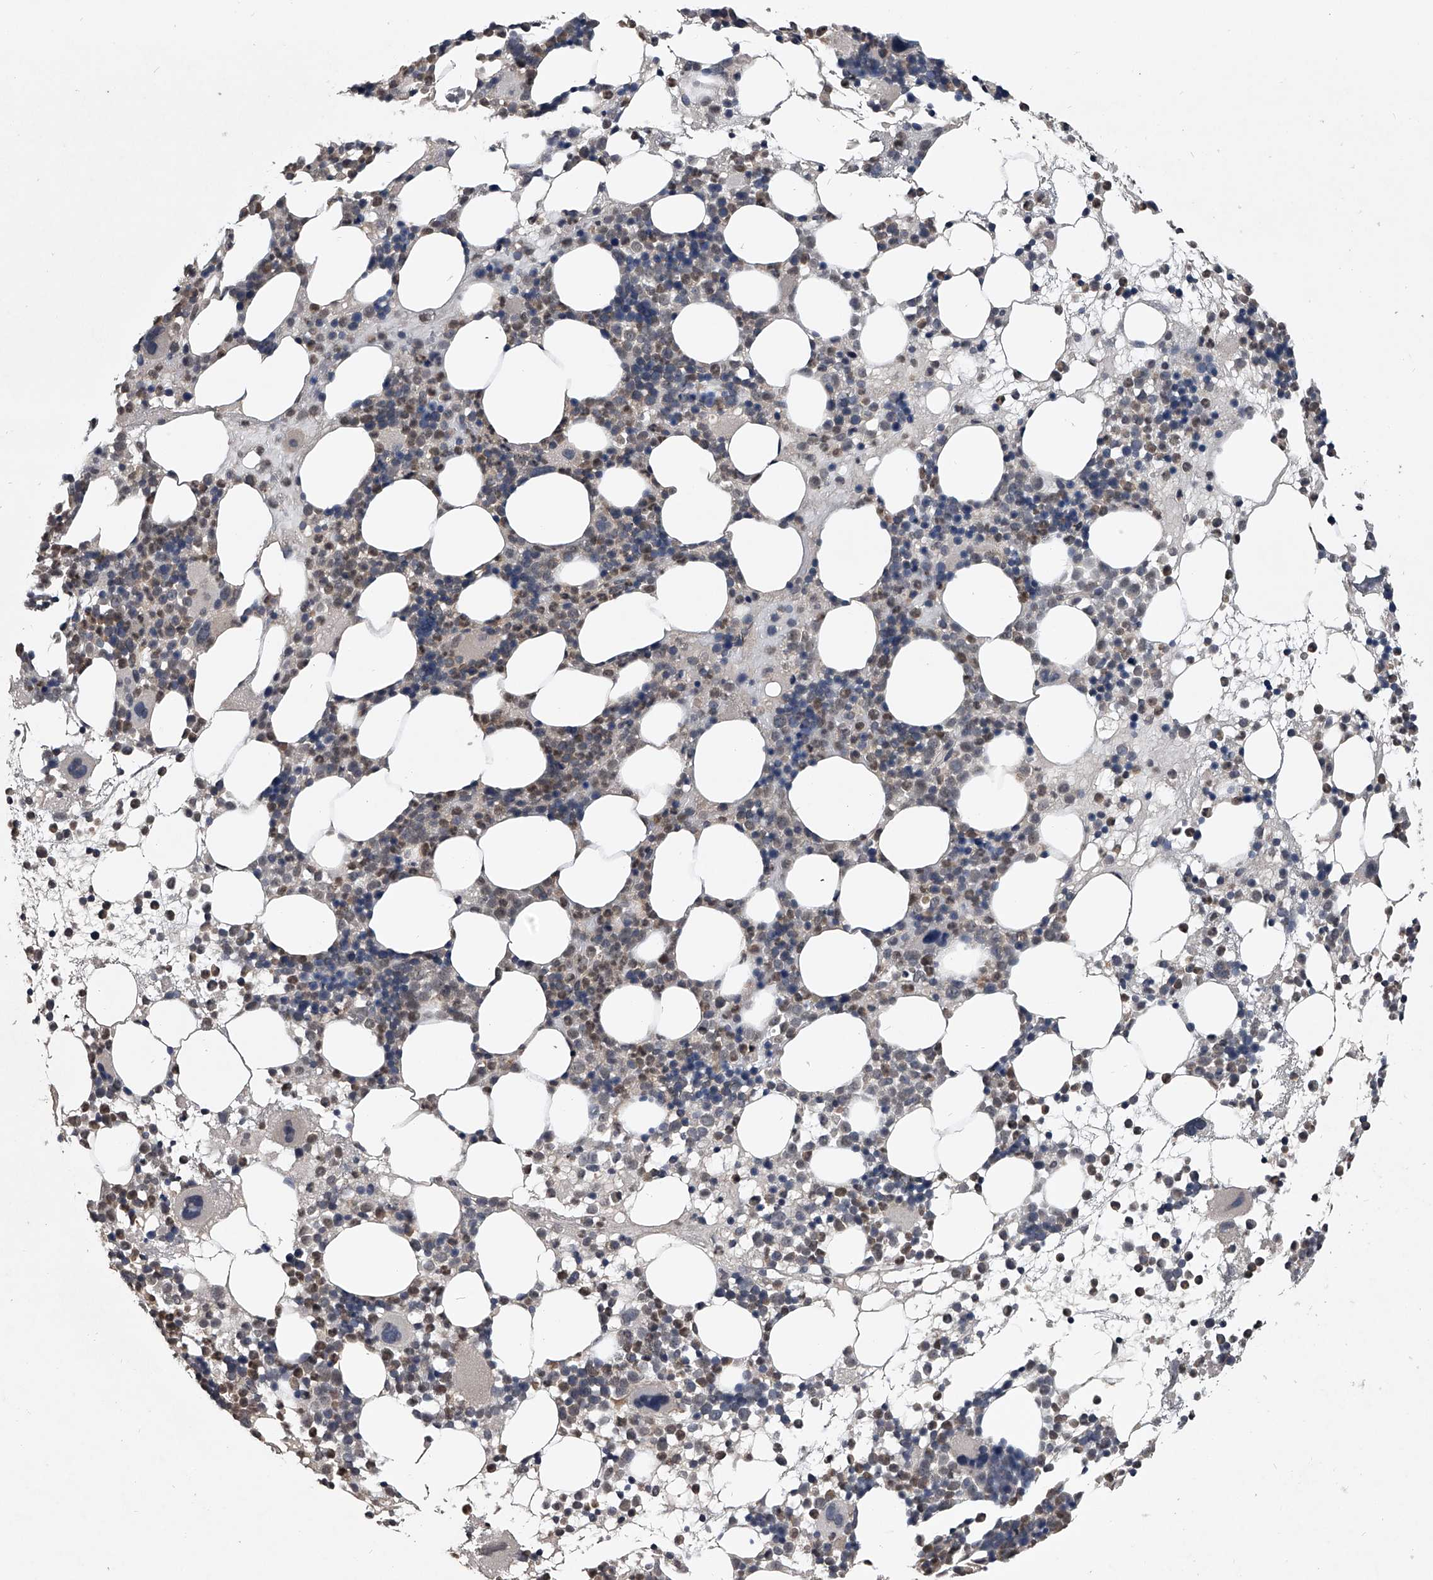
{"staining": {"intensity": "moderate", "quantity": "<25%", "location": "cytoplasmic/membranous,nuclear"}, "tissue": "bone marrow", "cell_type": "Hematopoietic cells", "image_type": "normal", "snomed": [{"axis": "morphology", "description": "Normal tissue, NOS"}, {"axis": "topography", "description": "Bone marrow"}], "caption": "Immunohistochemistry of benign bone marrow reveals low levels of moderate cytoplasmic/membranous,nuclear expression in approximately <25% of hematopoietic cells.", "gene": "TSNAX", "patient": {"sex": "female", "age": 57}}